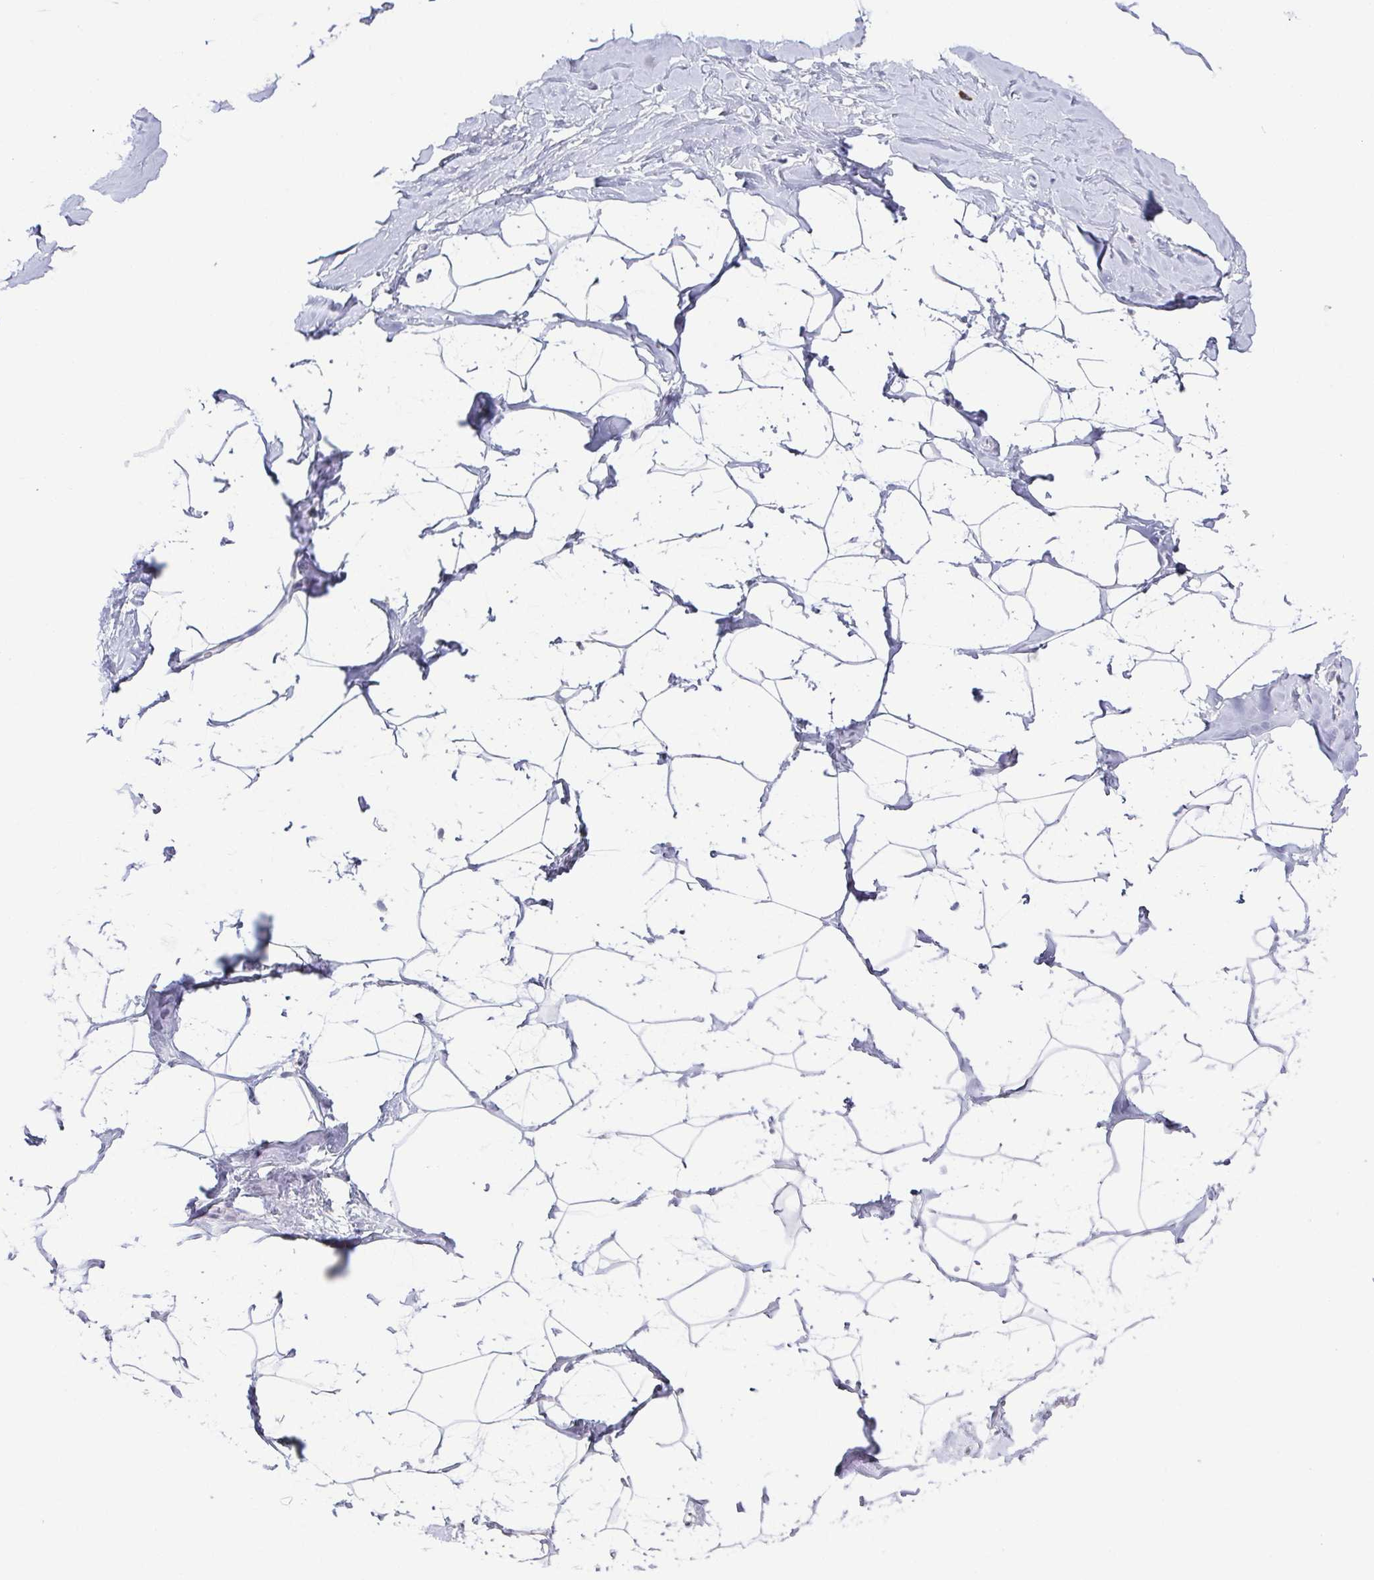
{"staining": {"intensity": "negative", "quantity": "none", "location": "none"}, "tissue": "breast", "cell_type": "Adipocytes", "image_type": "normal", "snomed": [{"axis": "morphology", "description": "Normal tissue, NOS"}, {"axis": "topography", "description": "Breast"}], "caption": "An IHC image of unremarkable breast is shown. There is no staining in adipocytes of breast.", "gene": "PRR27", "patient": {"sex": "female", "age": 32}}